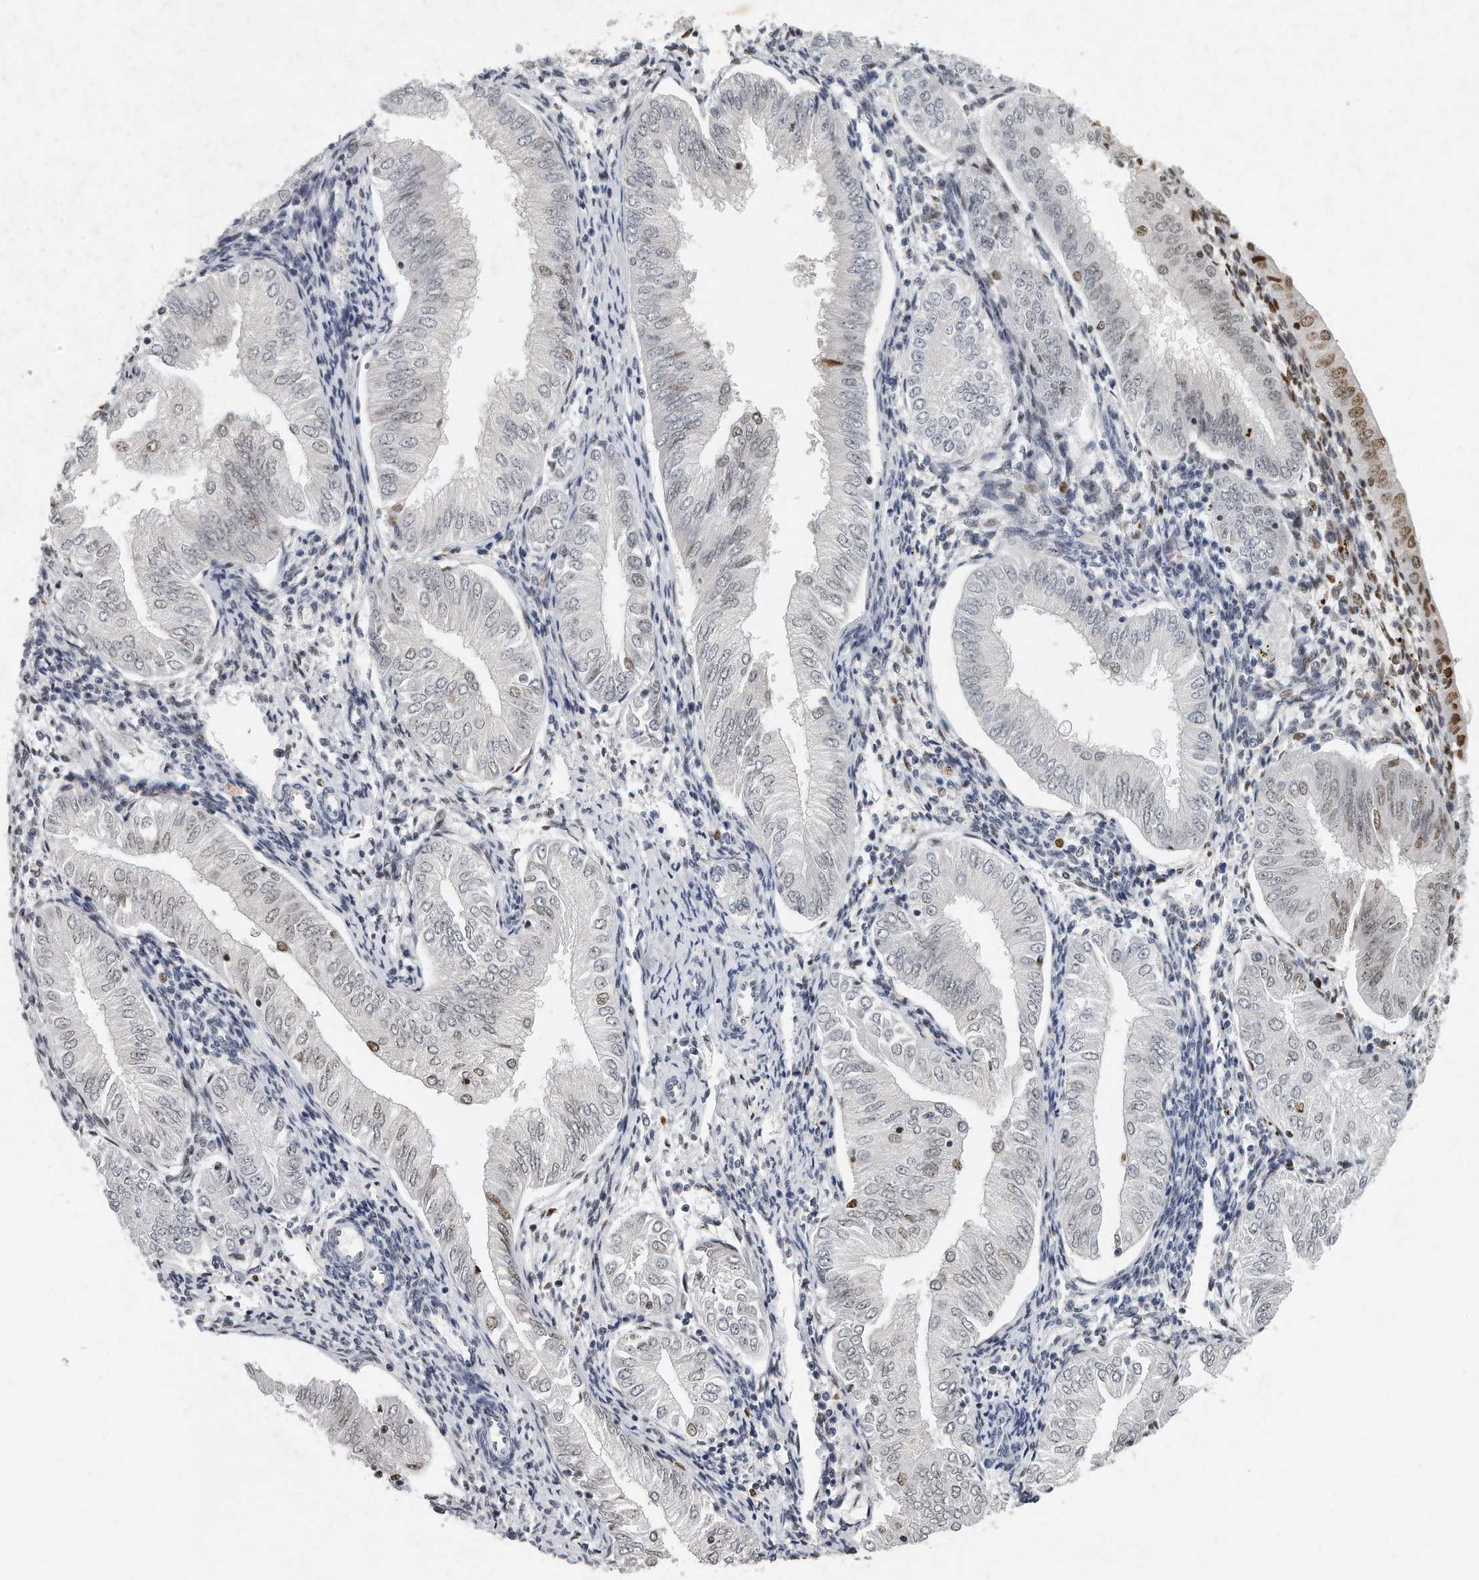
{"staining": {"intensity": "weak", "quantity": "<25%", "location": "nuclear"}, "tissue": "endometrial cancer", "cell_type": "Tumor cells", "image_type": "cancer", "snomed": [{"axis": "morphology", "description": "Adenocarcinoma, NOS"}, {"axis": "topography", "description": "Endometrium"}], "caption": "The histopathology image demonstrates no staining of tumor cells in endometrial cancer.", "gene": "CTBP2", "patient": {"sex": "female", "age": 53}}